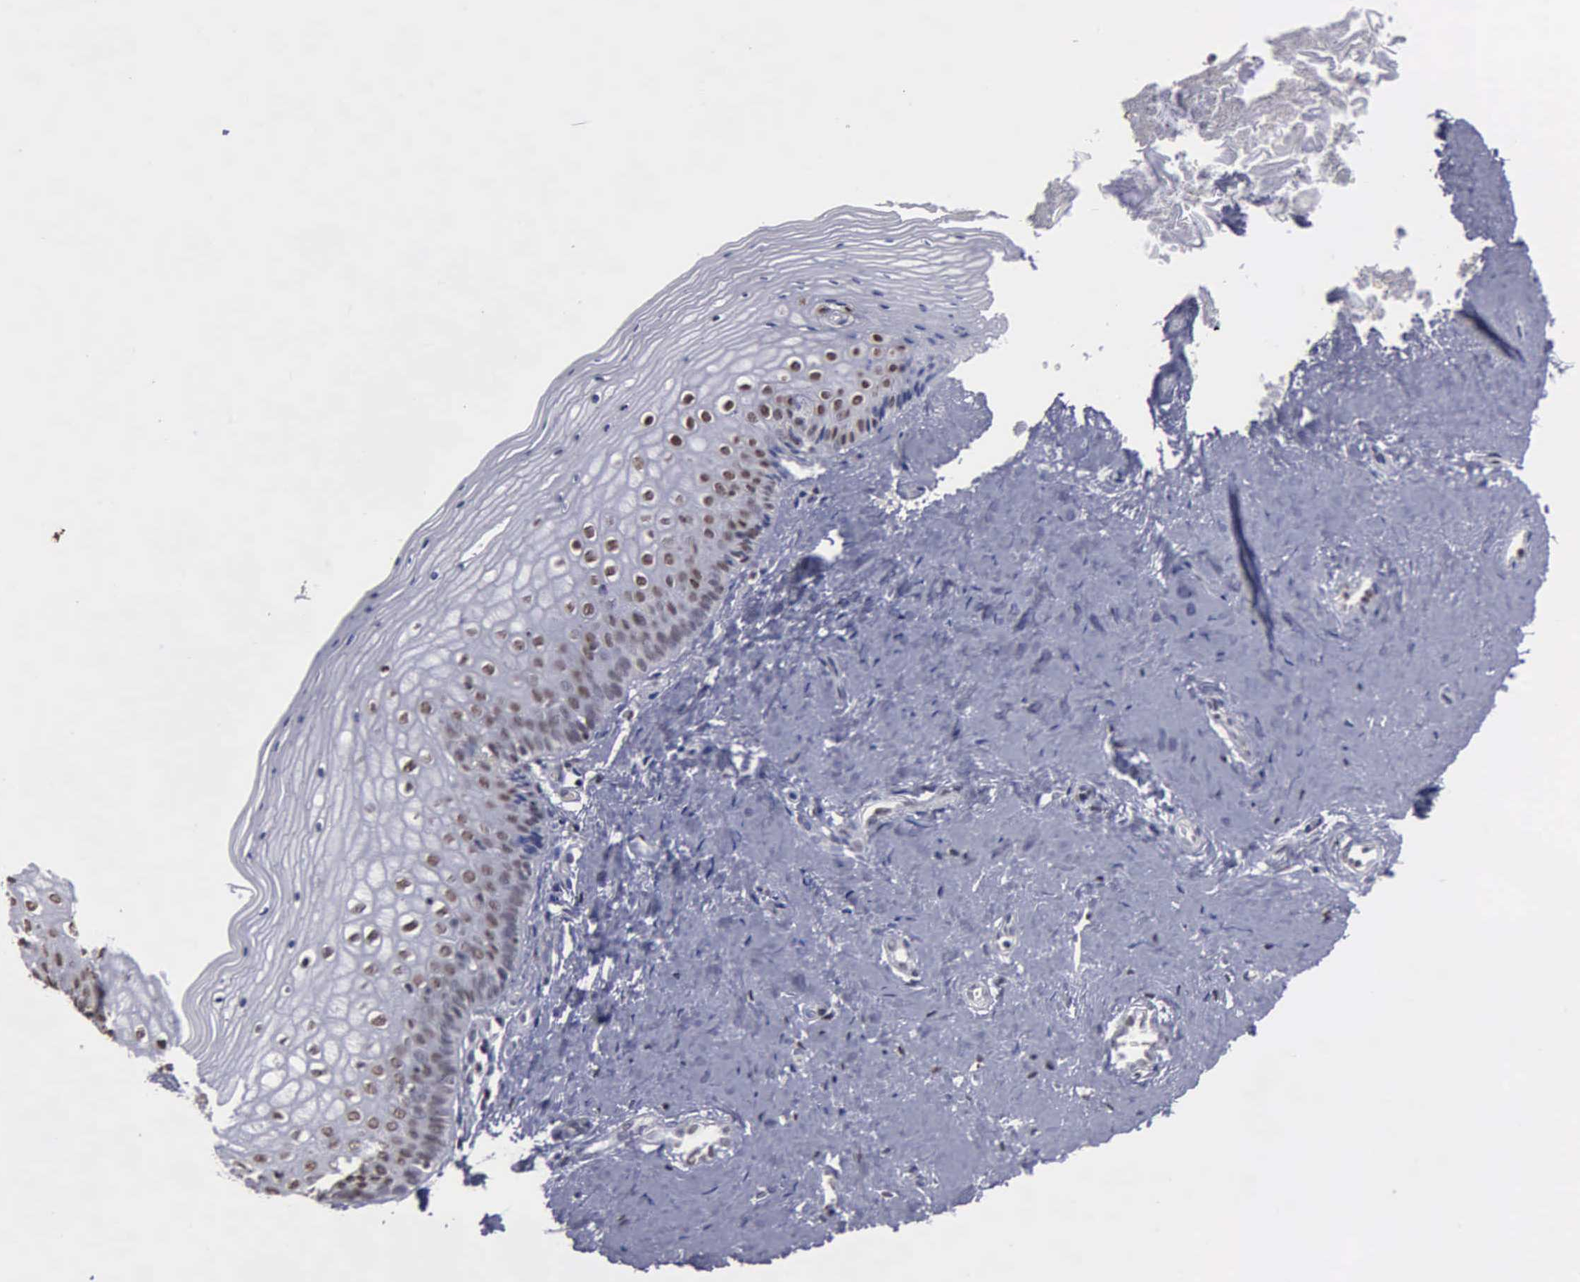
{"staining": {"intensity": "moderate", "quantity": "25%-75%", "location": "nuclear"}, "tissue": "vagina", "cell_type": "Squamous epithelial cells", "image_type": "normal", "snomed": [{"axis": "morphology", "description": "Normal tissue, NOS"}, {"axis": "topography", "description": "Vagina"}], "caption": "DAB (3,3'-diaminobenzidine) immunohistochemical staining of normal human vagina exhibits moderate nuclear protein expression in approximately 25%-75% of squamous epithelial cells.", "gene": "CCNG1", "patient": {"sex": "female", "age": 46}}